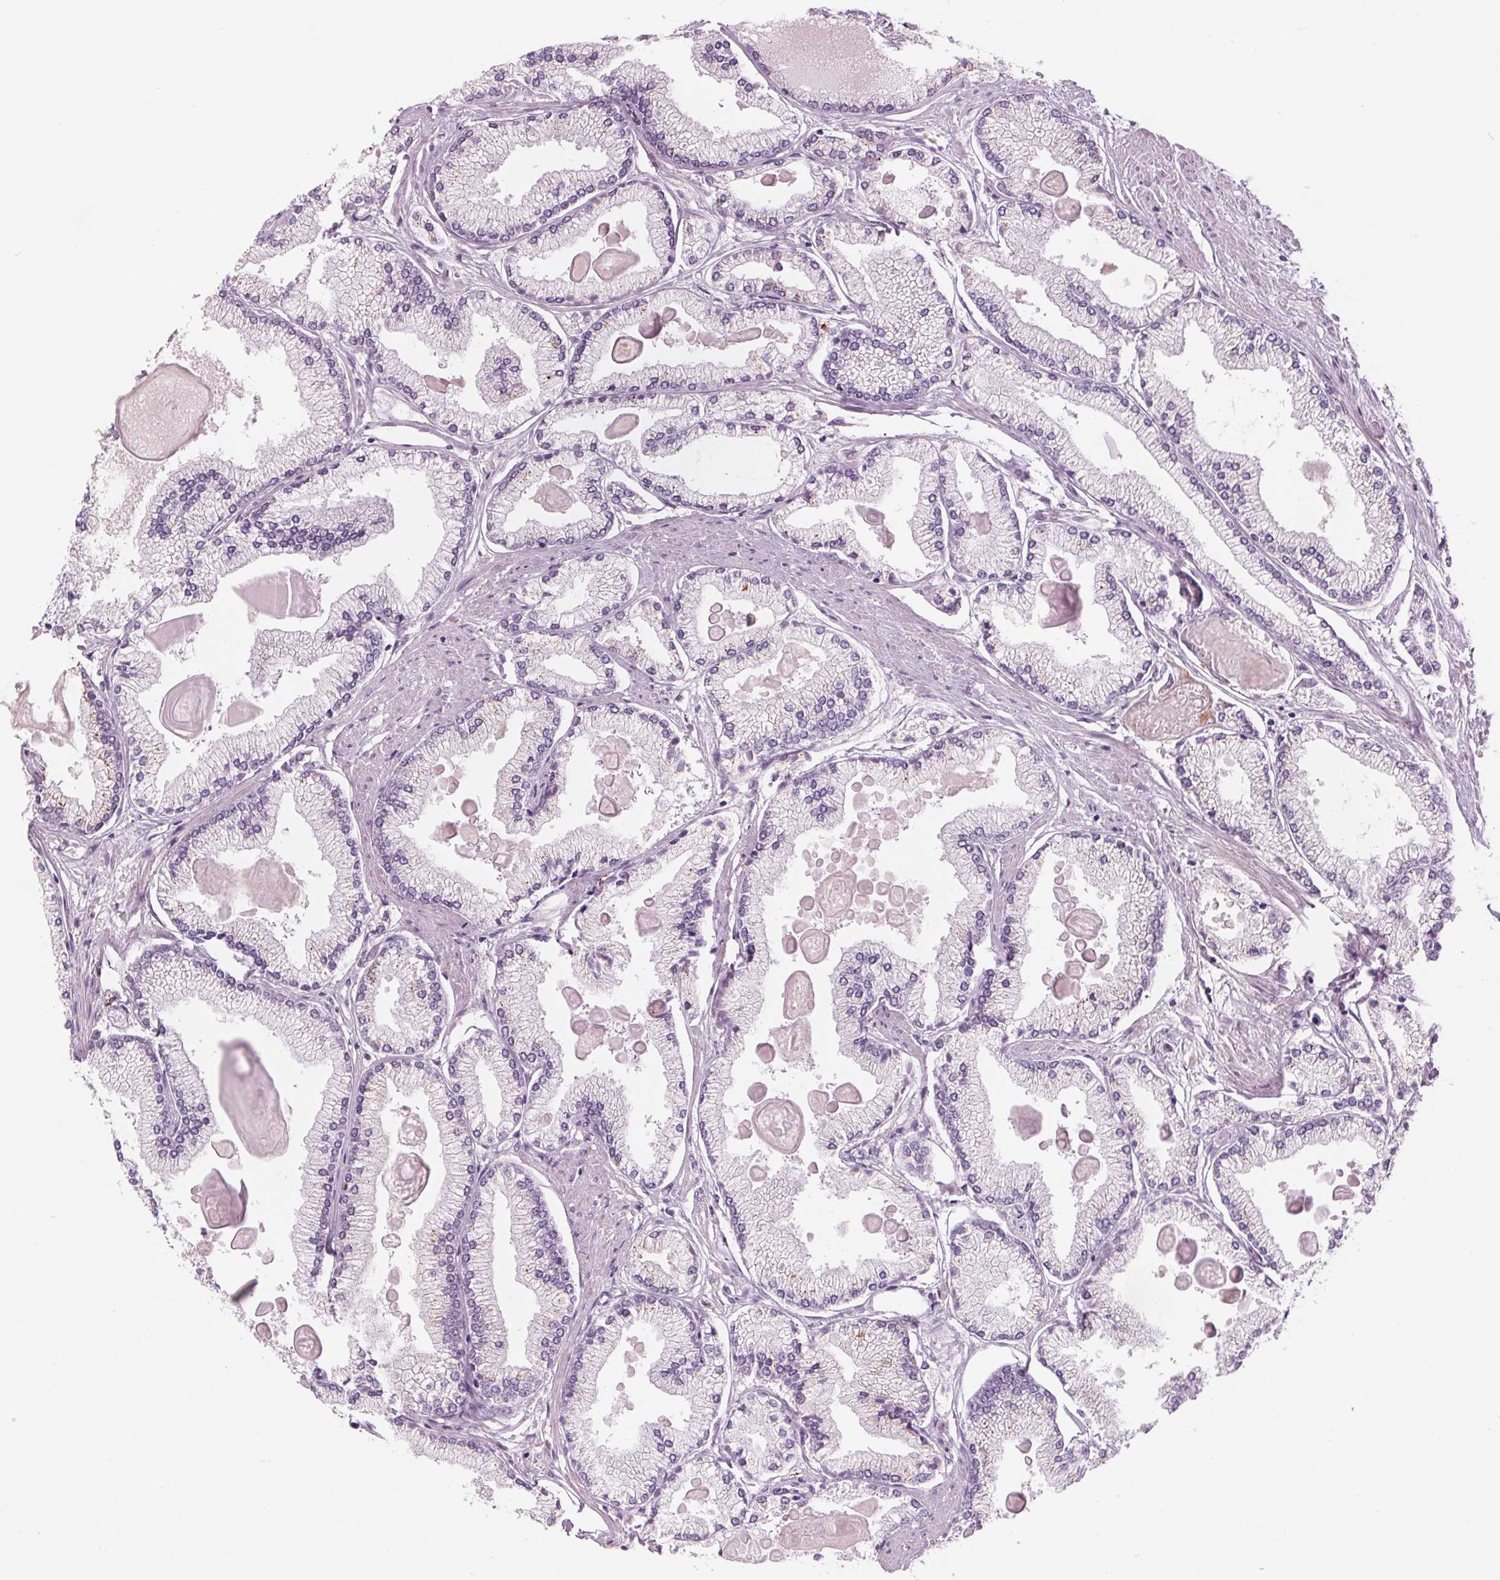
{"staining": {"intensity": "negative", "quantity": "none", "location": "none"}, "tissue": "prostate cancer", "cell_type": "Tumor cells", "image_type": "cancer", "snomed": [{"axis": "morphology", "description": "Adenocarcinoma, High grade"}, {"axis": "topography", "description": "Prostate"}], "caption": "High-grade adenocarcinoma (prostate) was stained to show a protein in brown. There is no significant expression in tumor cells.", "gene": "SAMD5", "patient": {"sex": "male", "age": 68}}